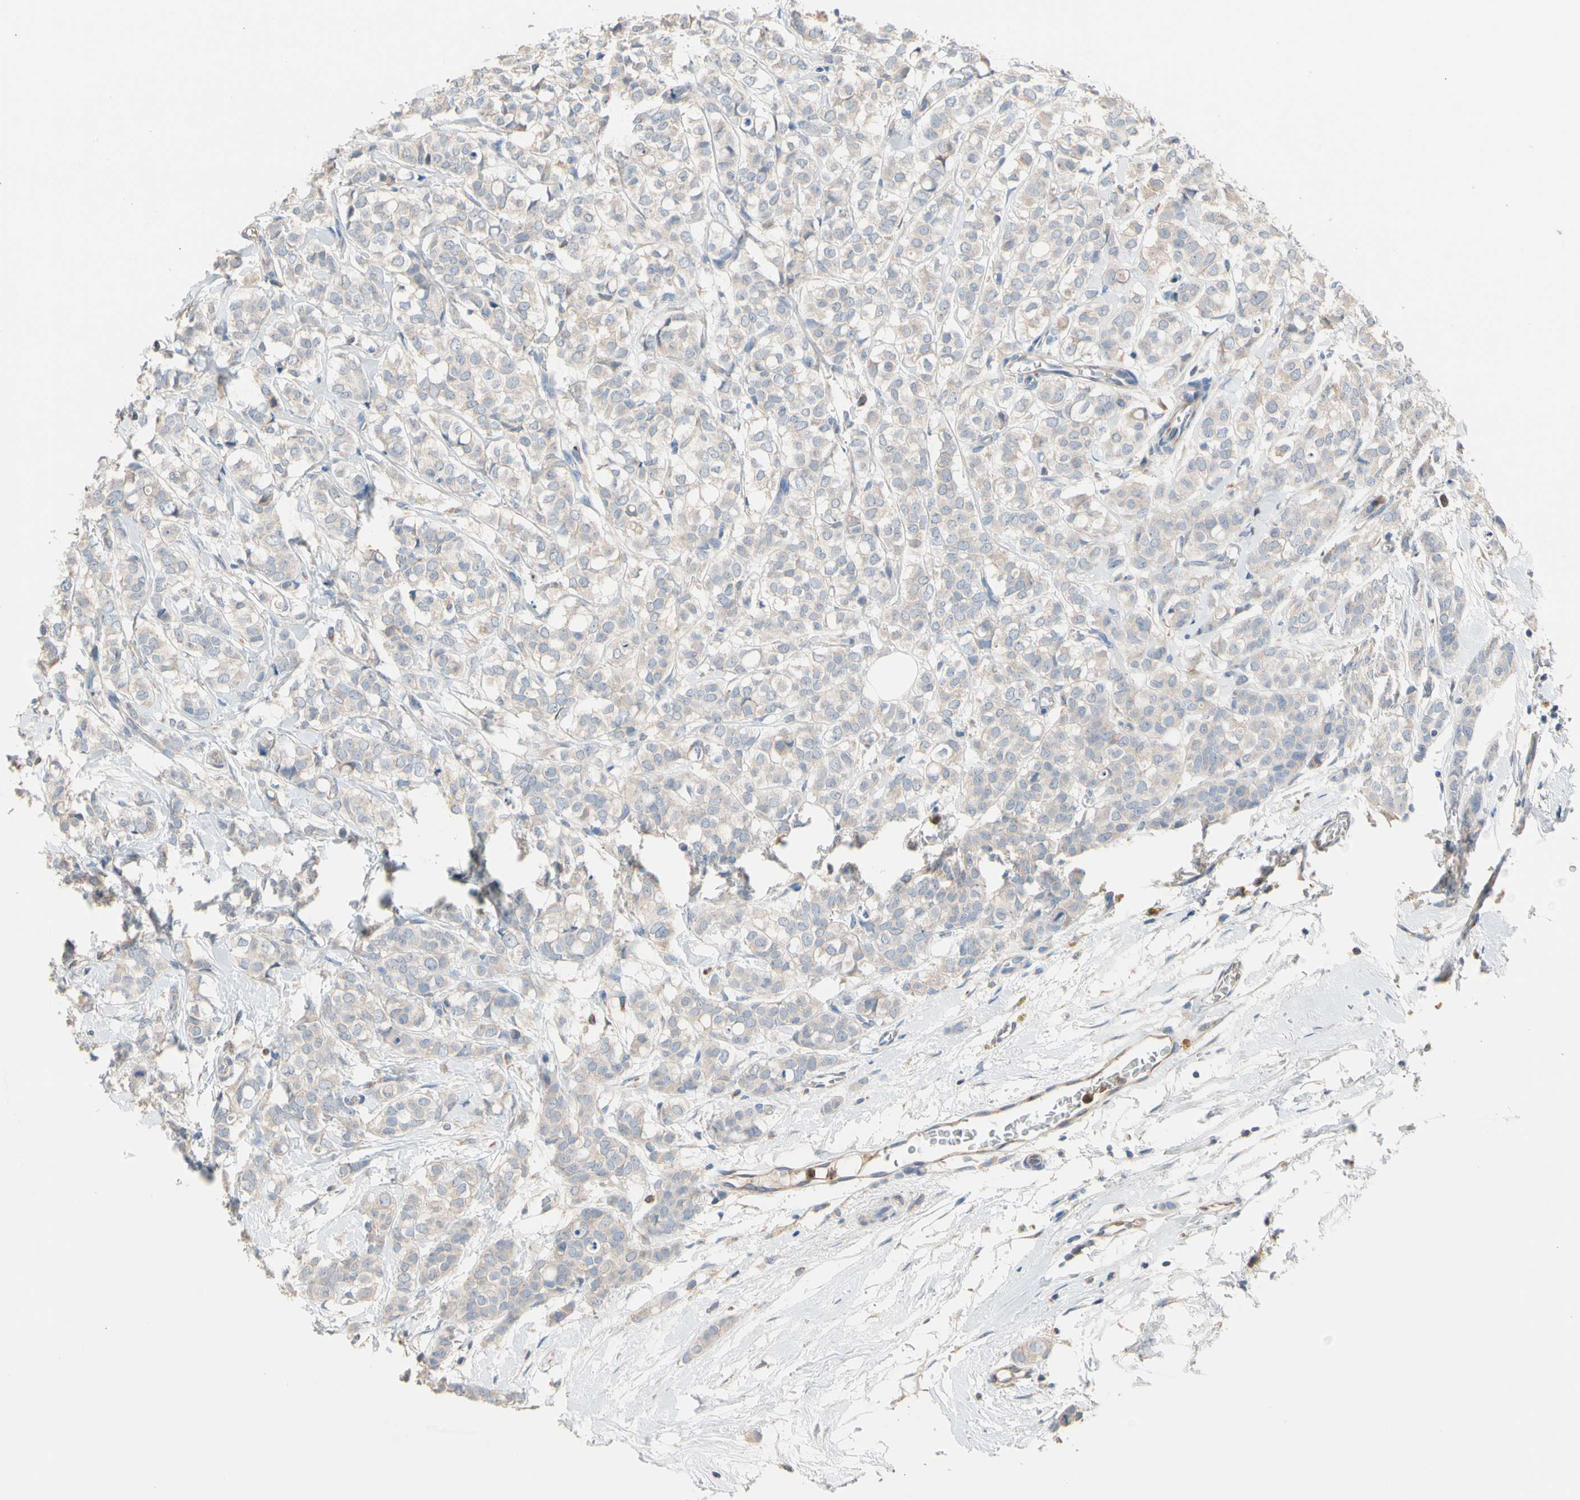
{"staining": {"intensity": "weak", "quantity": "25%-75%", "location": "cytoplasmic/membranous"}, "tissue": "breast cancer", "cell_type": "Tumor cells", "image_type": "cancer", "snomed": [{"axis": "morphology", "description": "Lobular carcinoma"}, {"axis": "topography", "description": "Breast"}], "caption": "Human breast cancer (lobular carcinoma) stained for a protein (brown) reveals weak cytoplasmic/membranous positive staining in about 25%-75% of tumor cells.", "gene": "BBOX1", "patient": {"sex": "female", "age": 60}}